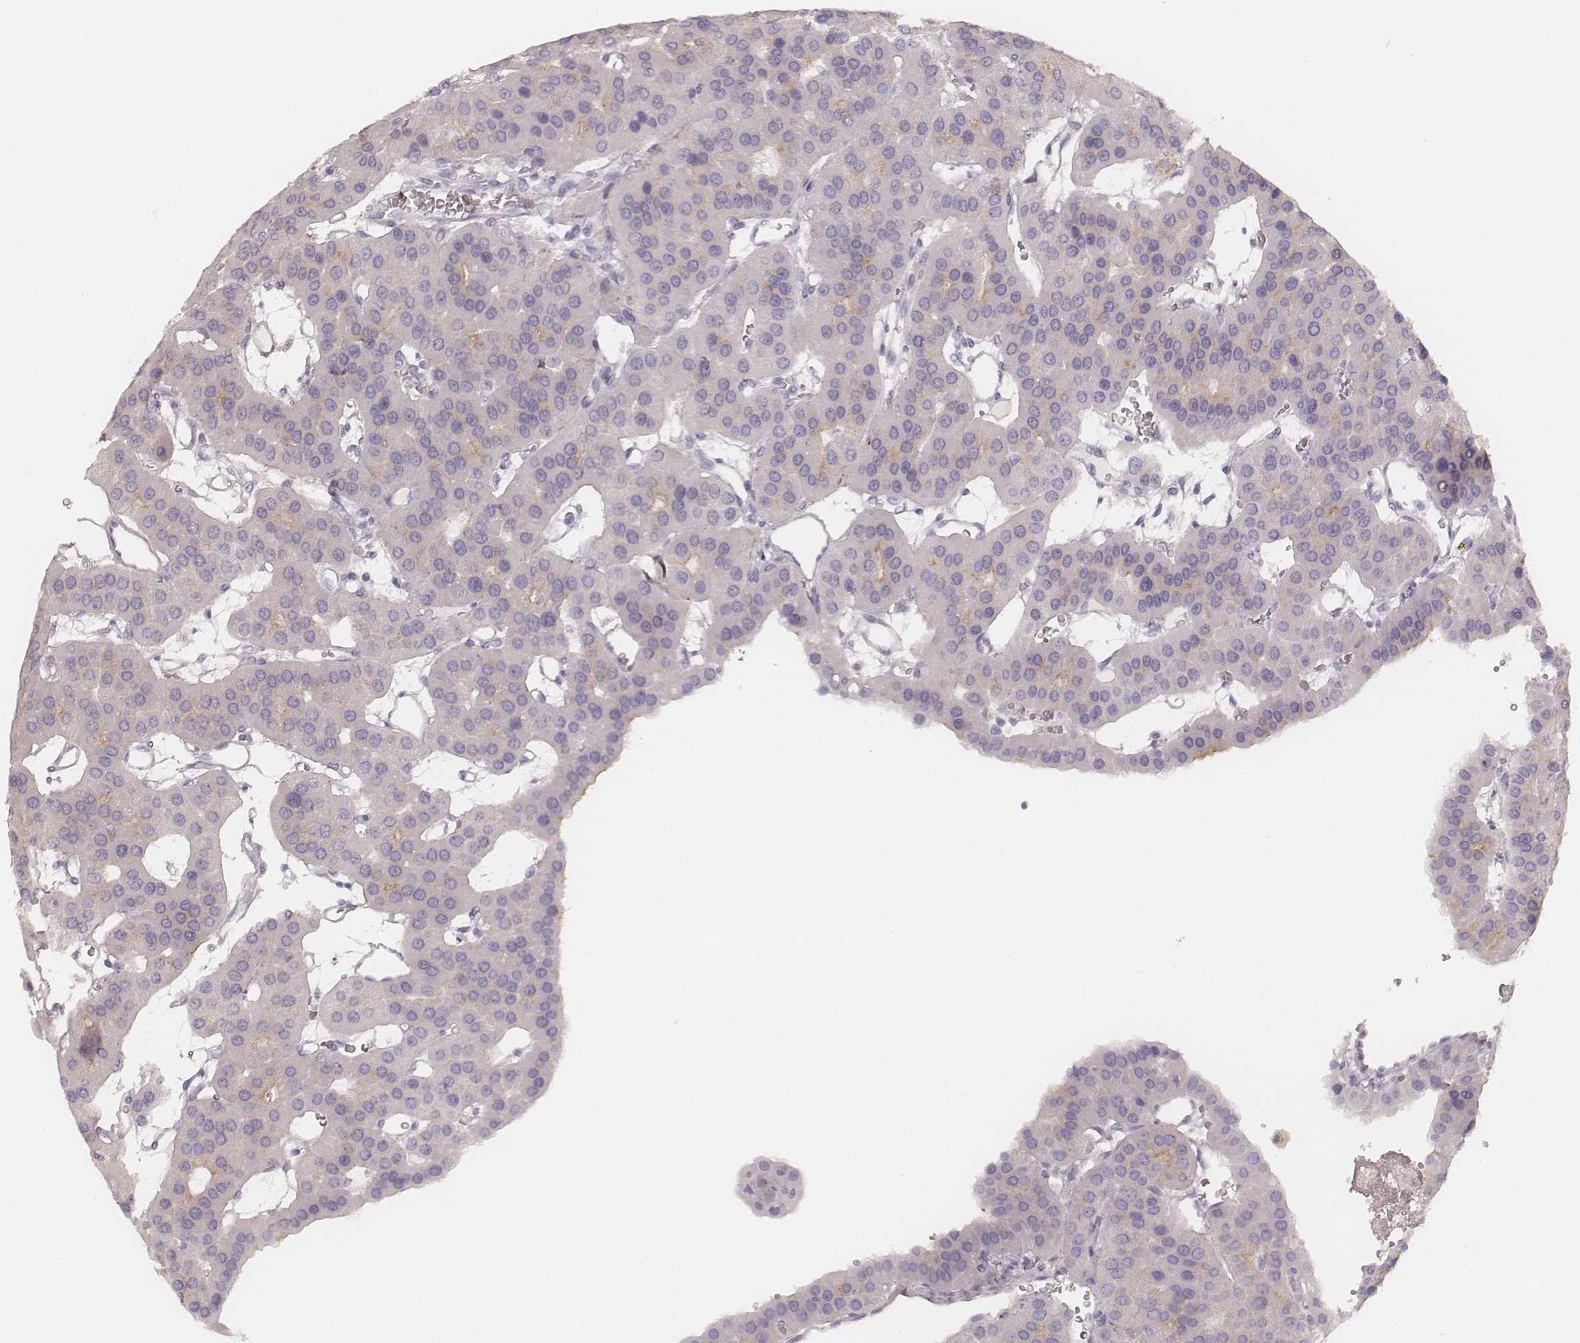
{"staining": {"intensity": "negative", "quantity": "none", "location": "none"}, "tissue": "parathyroid gland", "cell_type": "Glandular cells", "image_type": "normal", "snomed": [{"axis": "morphology", "description": "Normal tissue, NOS"}, {"axis": "morphology", "description": "Adenoma, NOS"}, {"axis": "topography", "description": "Parathyroid gland"}], "caption": "This is a micrograph of immunohistochemistry (IHC) staining of unremarkable parathyroid gland, which shows no staining in glandular cells.", "gene": "KRT72", "patient": {"sex": "female", "age": 86}}